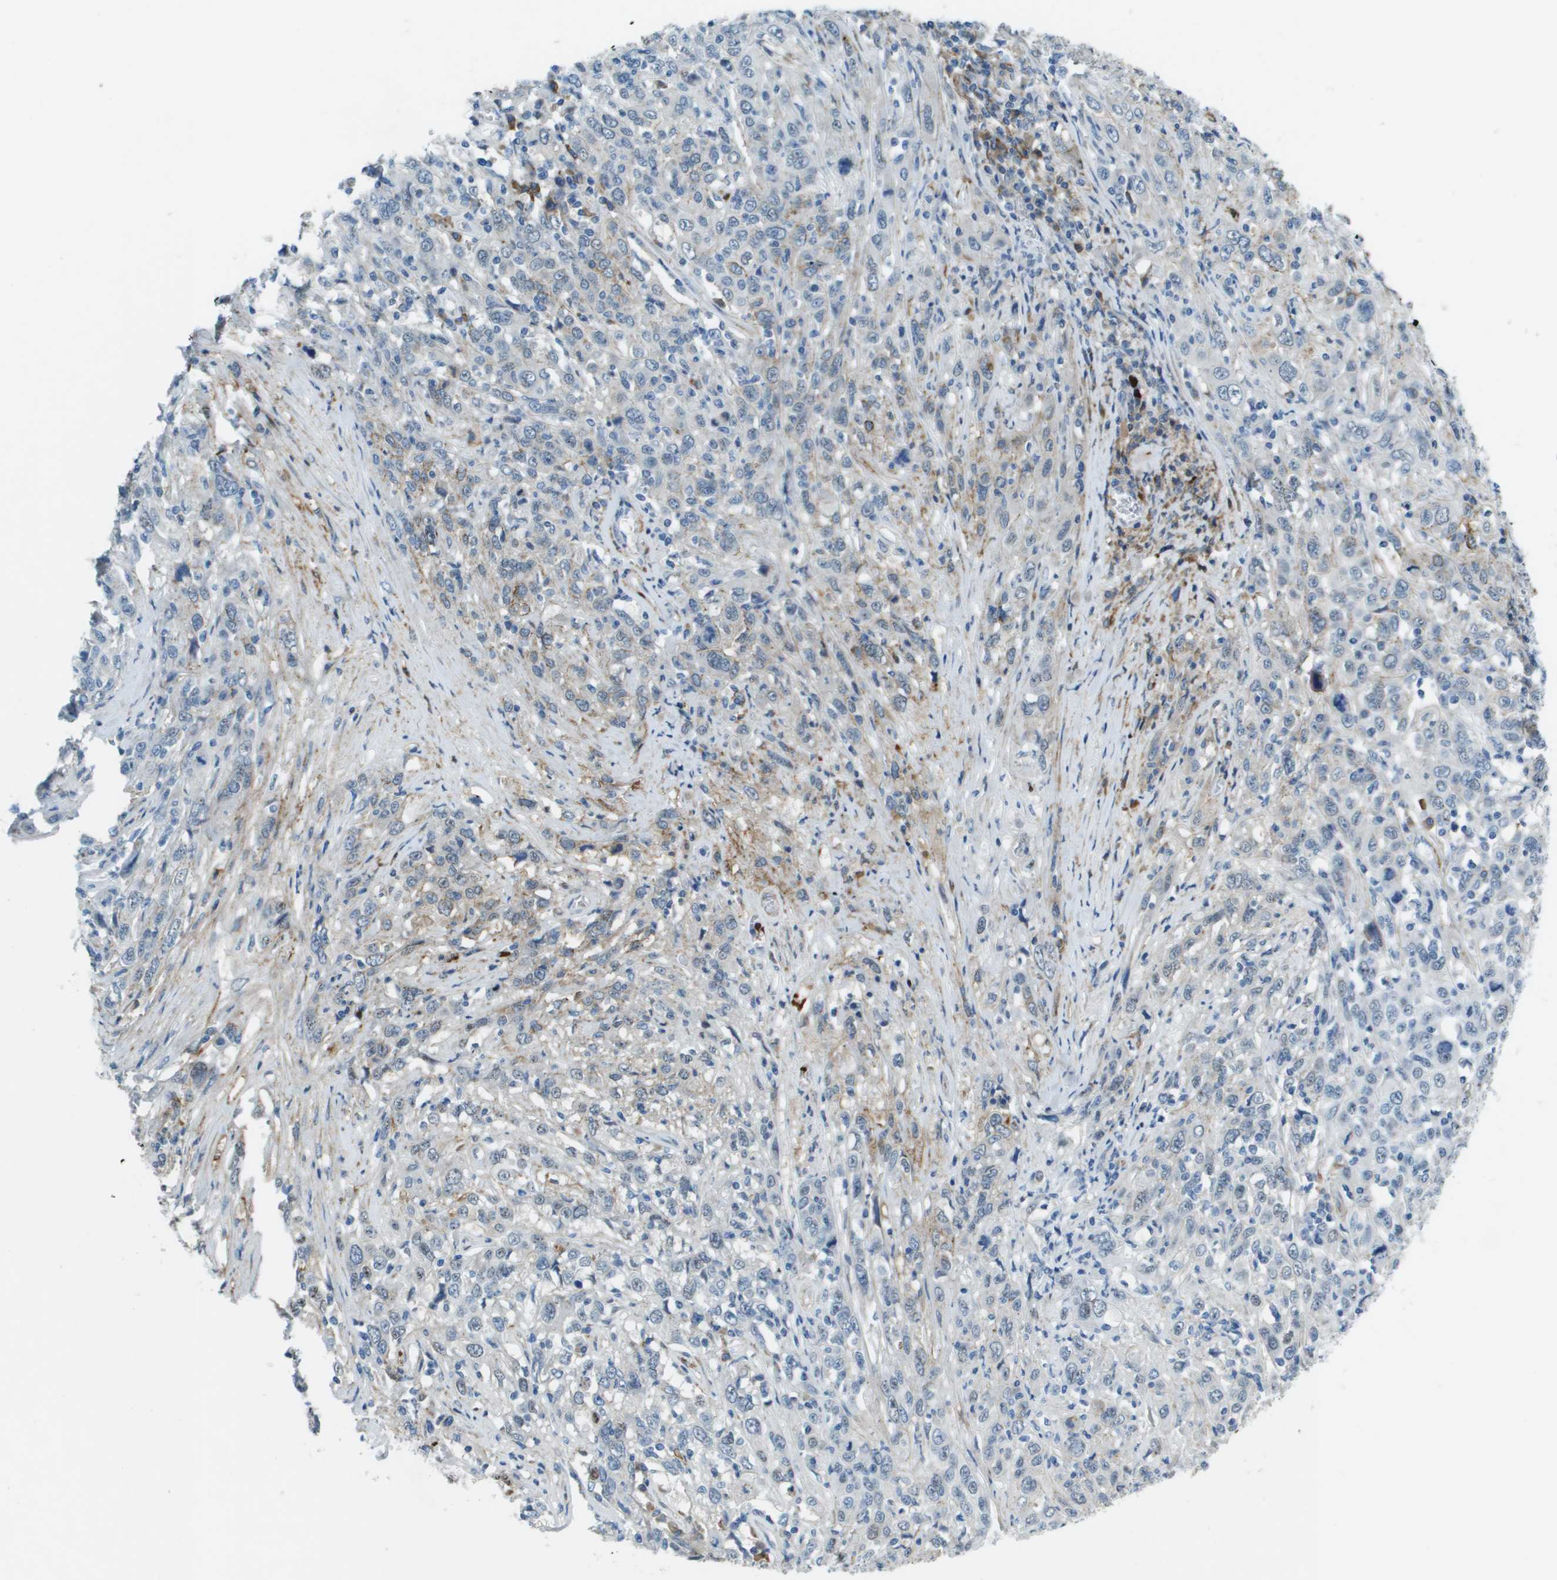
{"staining": {"intensity": "negative", "quantity": "none", "location": "none"}, "tissue": "cervical cancer", "cell_type": "Tumor cells", "image_type": "cancer", "snomed": [{"axis": "morphology", "description": "Squamous cell carcinoma, NOS"}, {"axis": "topography", "description": "Cervix"}], "caption": "A histopathology image of human squamous cell carcinoma (cervical) is negative for staining in tumor cells. (DAB (3,3'-diaminobenzidine) immunohistochemistry (IHC) with hematoxylin counter stain).", "gene": "SDC1", "patient": {"sex": "female", "age": 46}}